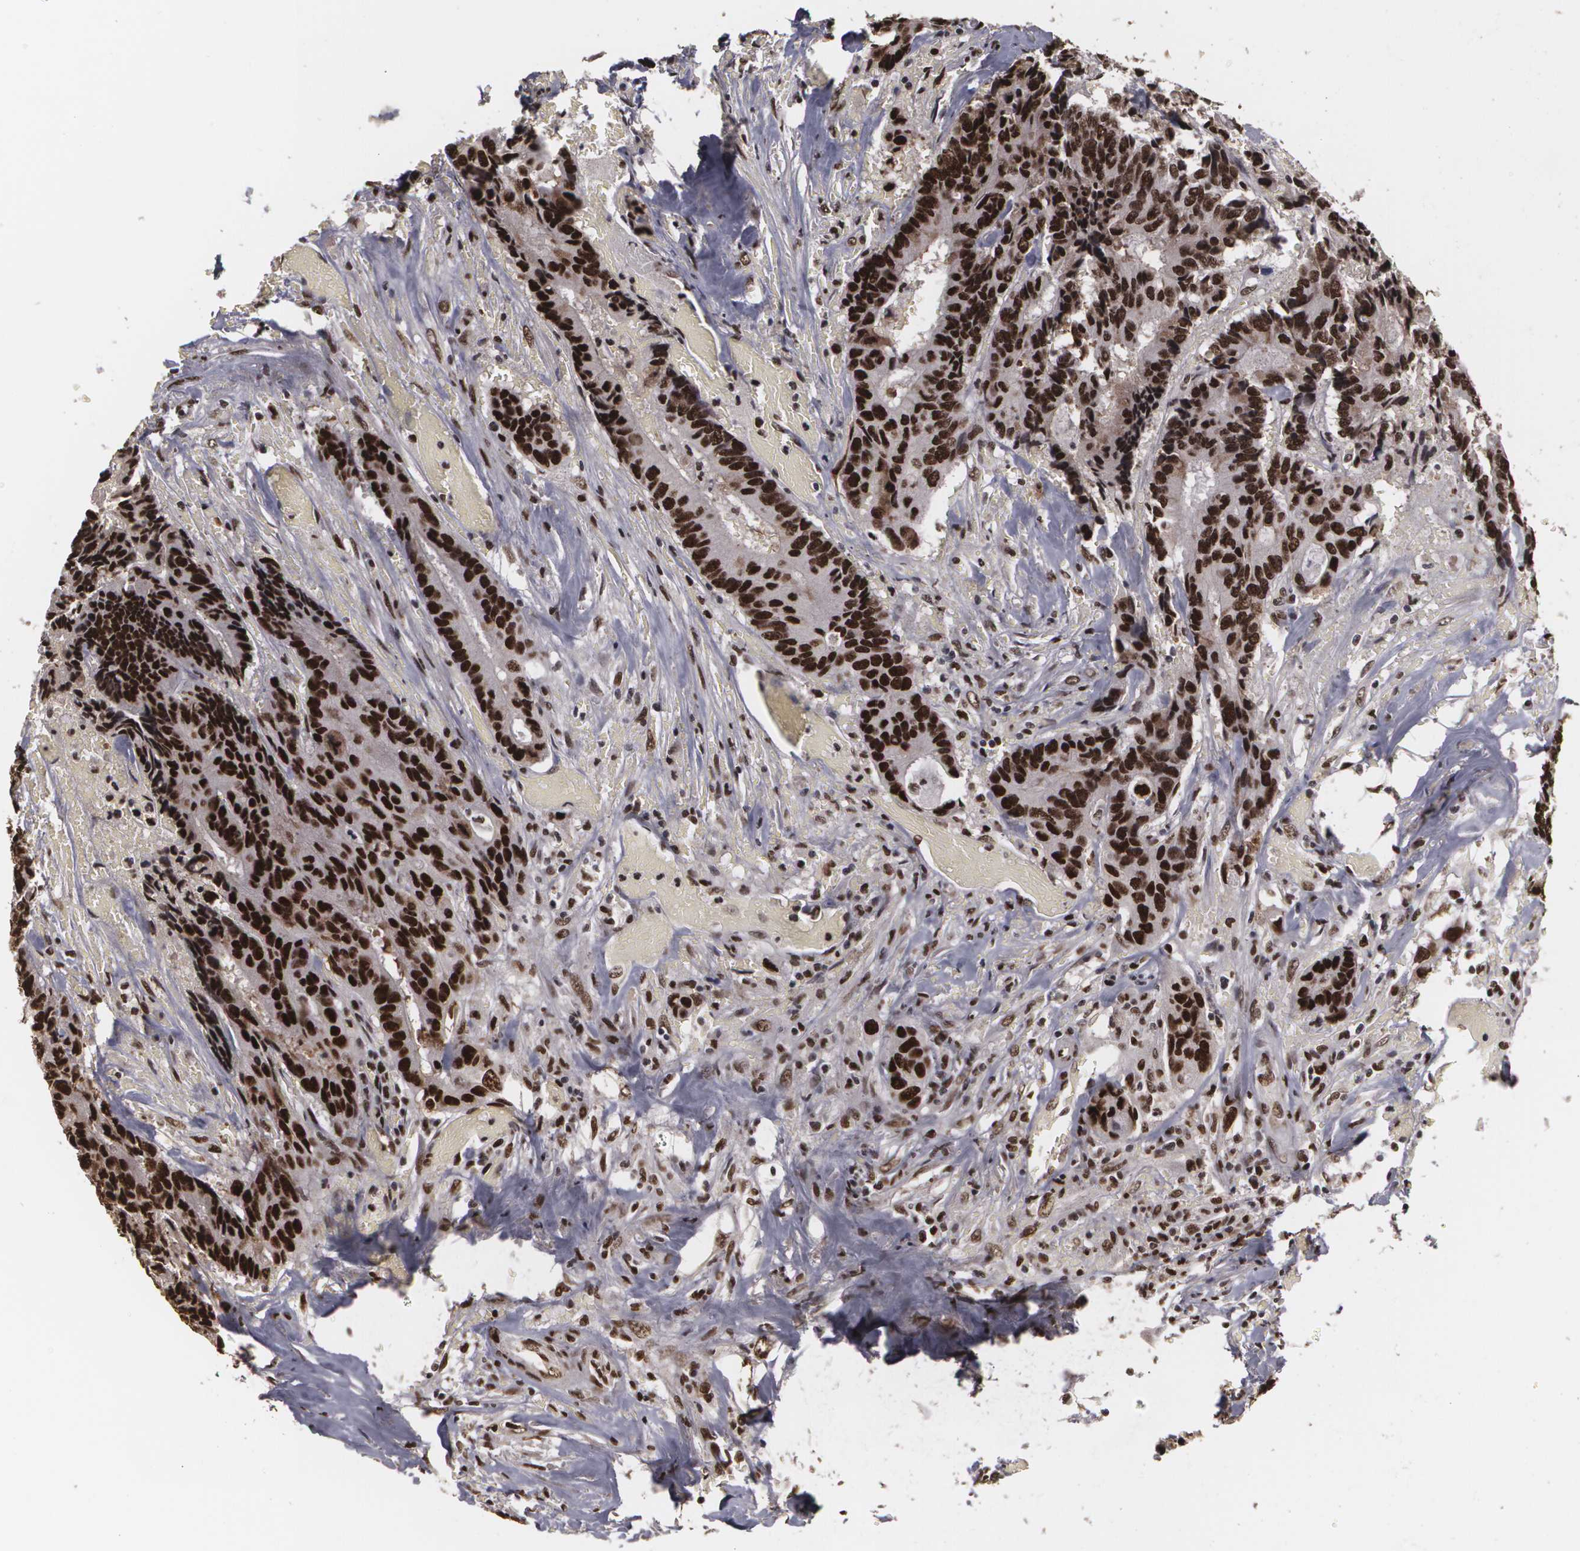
{"staining": {"intensity": "strong", "quantity": ">75%", "location": "nuclear"}, "tissue": "colorectal cancer", "cell_type": "Tumor cells", "image_type": "cancer", "snomed": [{"axis": "morphology", "description": "Adenocarcinoma, NOS"}, {"axis": "topography", "description": "Rectum"}], "caption": "Brown immunohistochemical staining in adenocarcinoma (colorectal) displays strong nuclear expression in about >75% of tumor cells. (Brightfield microscopy of DAB IHC at high magnification).", "gene": "RCOR1", "patient": {"sex": "male", "age": 55}}